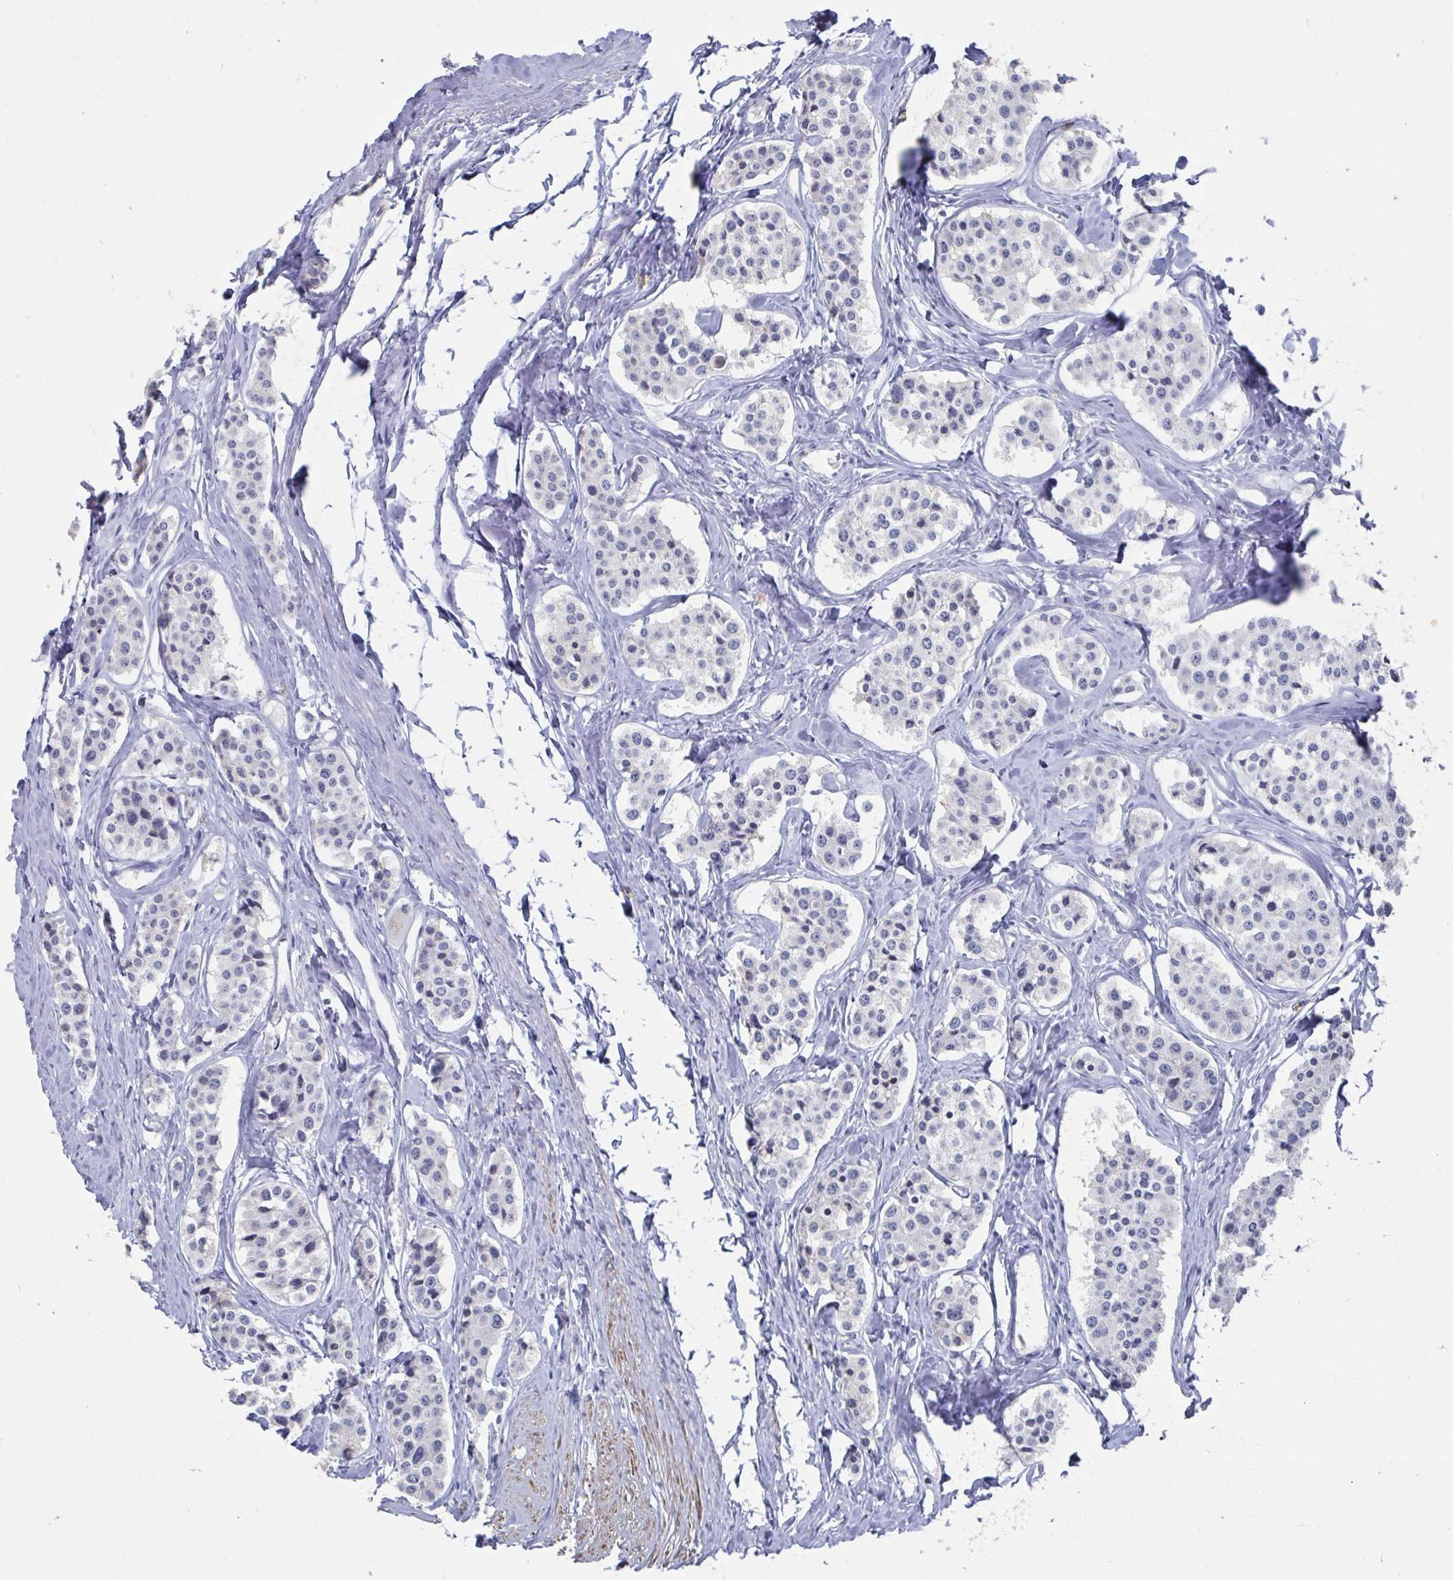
{"staining": {"intensity": "negative", "quantity": "none", "location": "none"}, "tissue": "carcinoid", "cell_type": "Tumor cells", "image_type": "cancer", "snomed": [{"axis": "morphology", "description": "Carcinoid, malignant, NOS"}, {"axis": "topography", "description": "Small intestine"}], "caption": "This is an IHC histopathology image of human malignant carcinoid. There is no expression in tumor cells.", "gene": "ZFP82", "patient": {"sex": "male", "age": 60}}